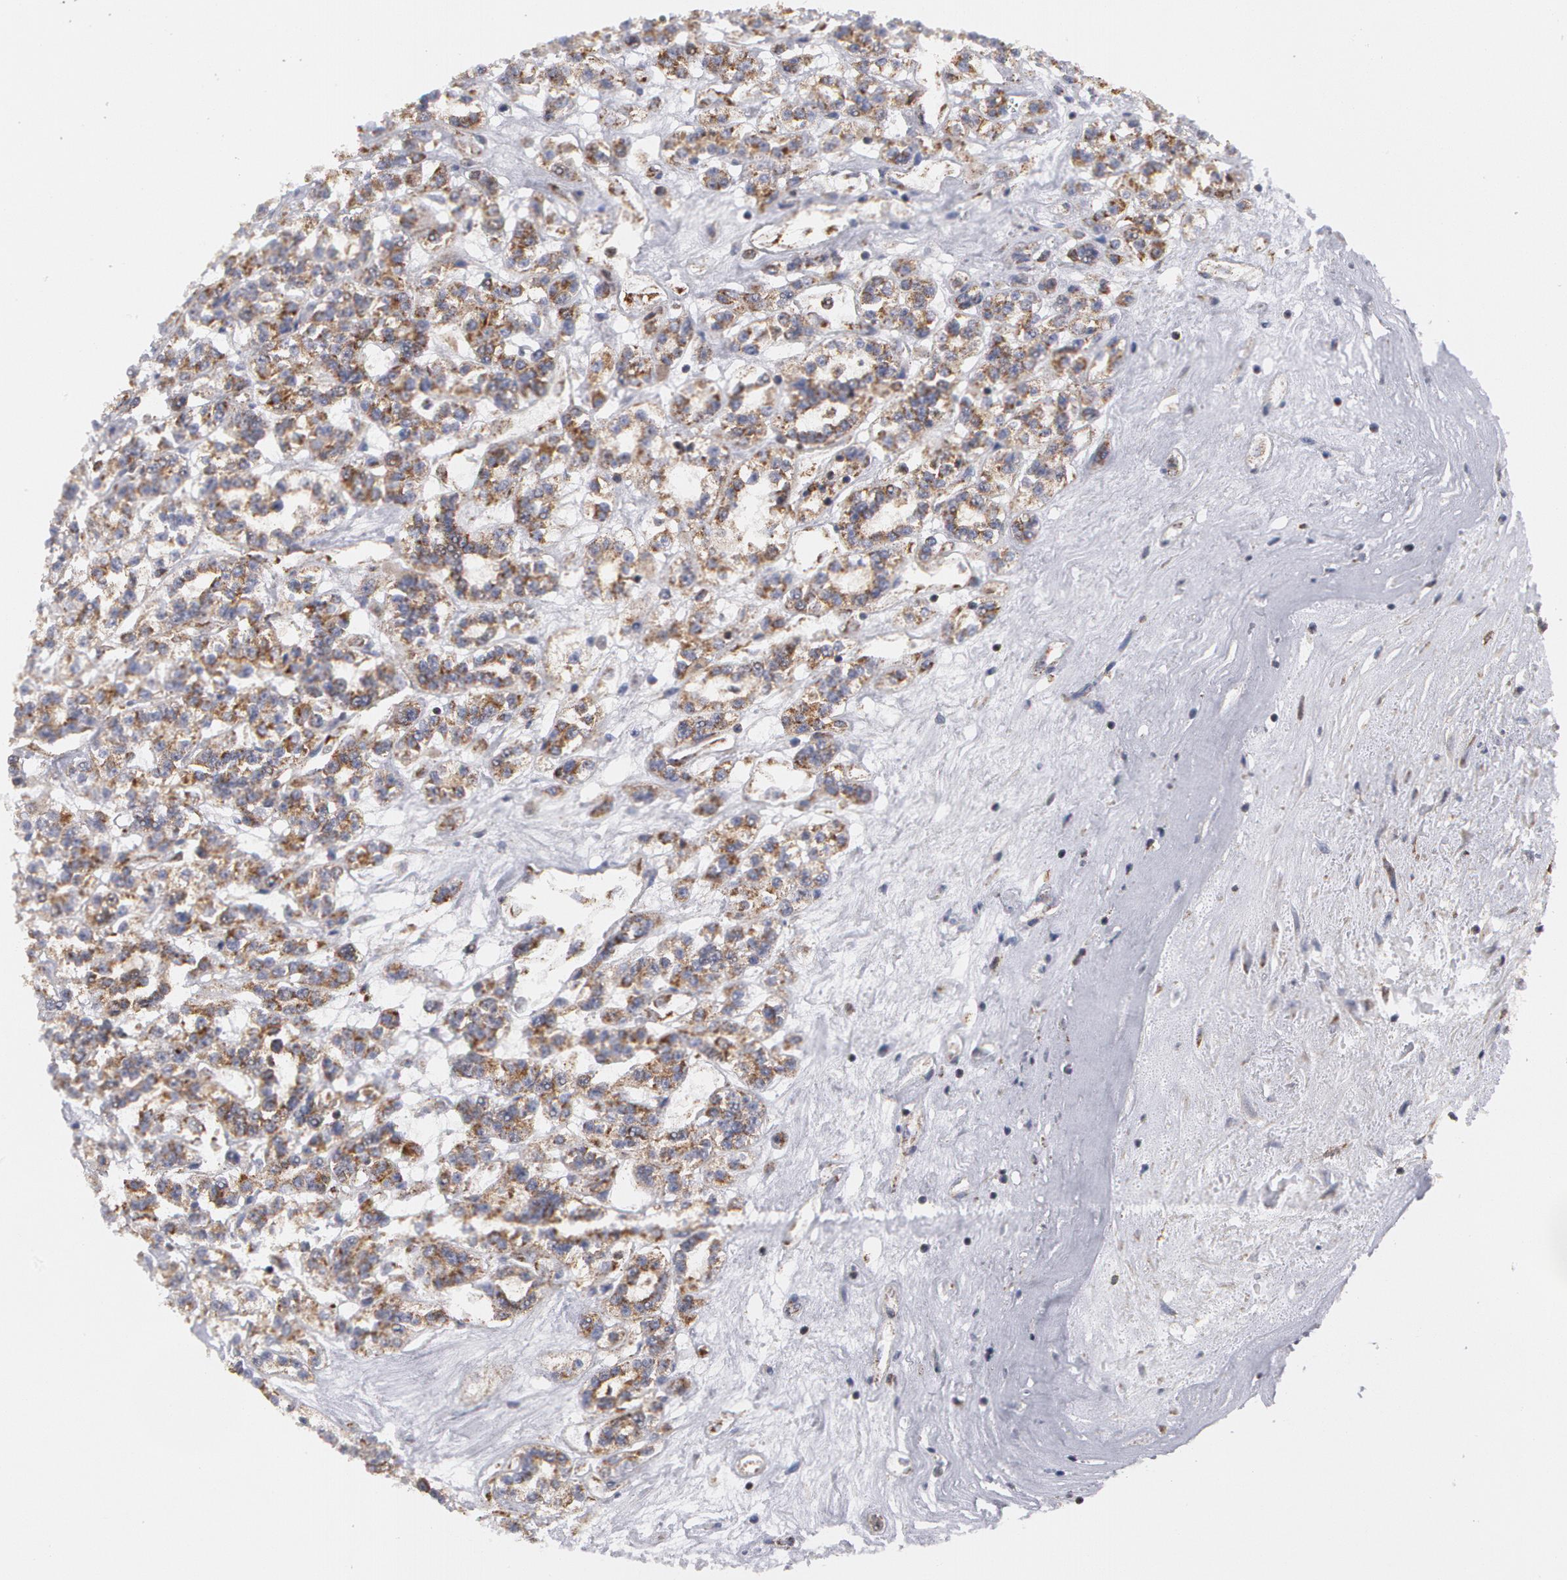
{"staining": {"intensity": "weak", "quantity": "25%-75%", "location": "cytoplasmic/membranous"}, "tissue": "renal cancer", "cell_type": "Tumor cells", "image_type": "cancer", "snomed": [{"axis": "morphology", "description": "Adenocarcinoma, NOS"}, {"axis": "topography", "description": "Kidney"}], "caption": "Renal cancer stained with a brown dye displays weak cytoplasmic/membranous positive staining in approximately 25%-75% of tumor cells.", "gene": "ERBB2", "patient": {"sex": "female", "age": 76}}